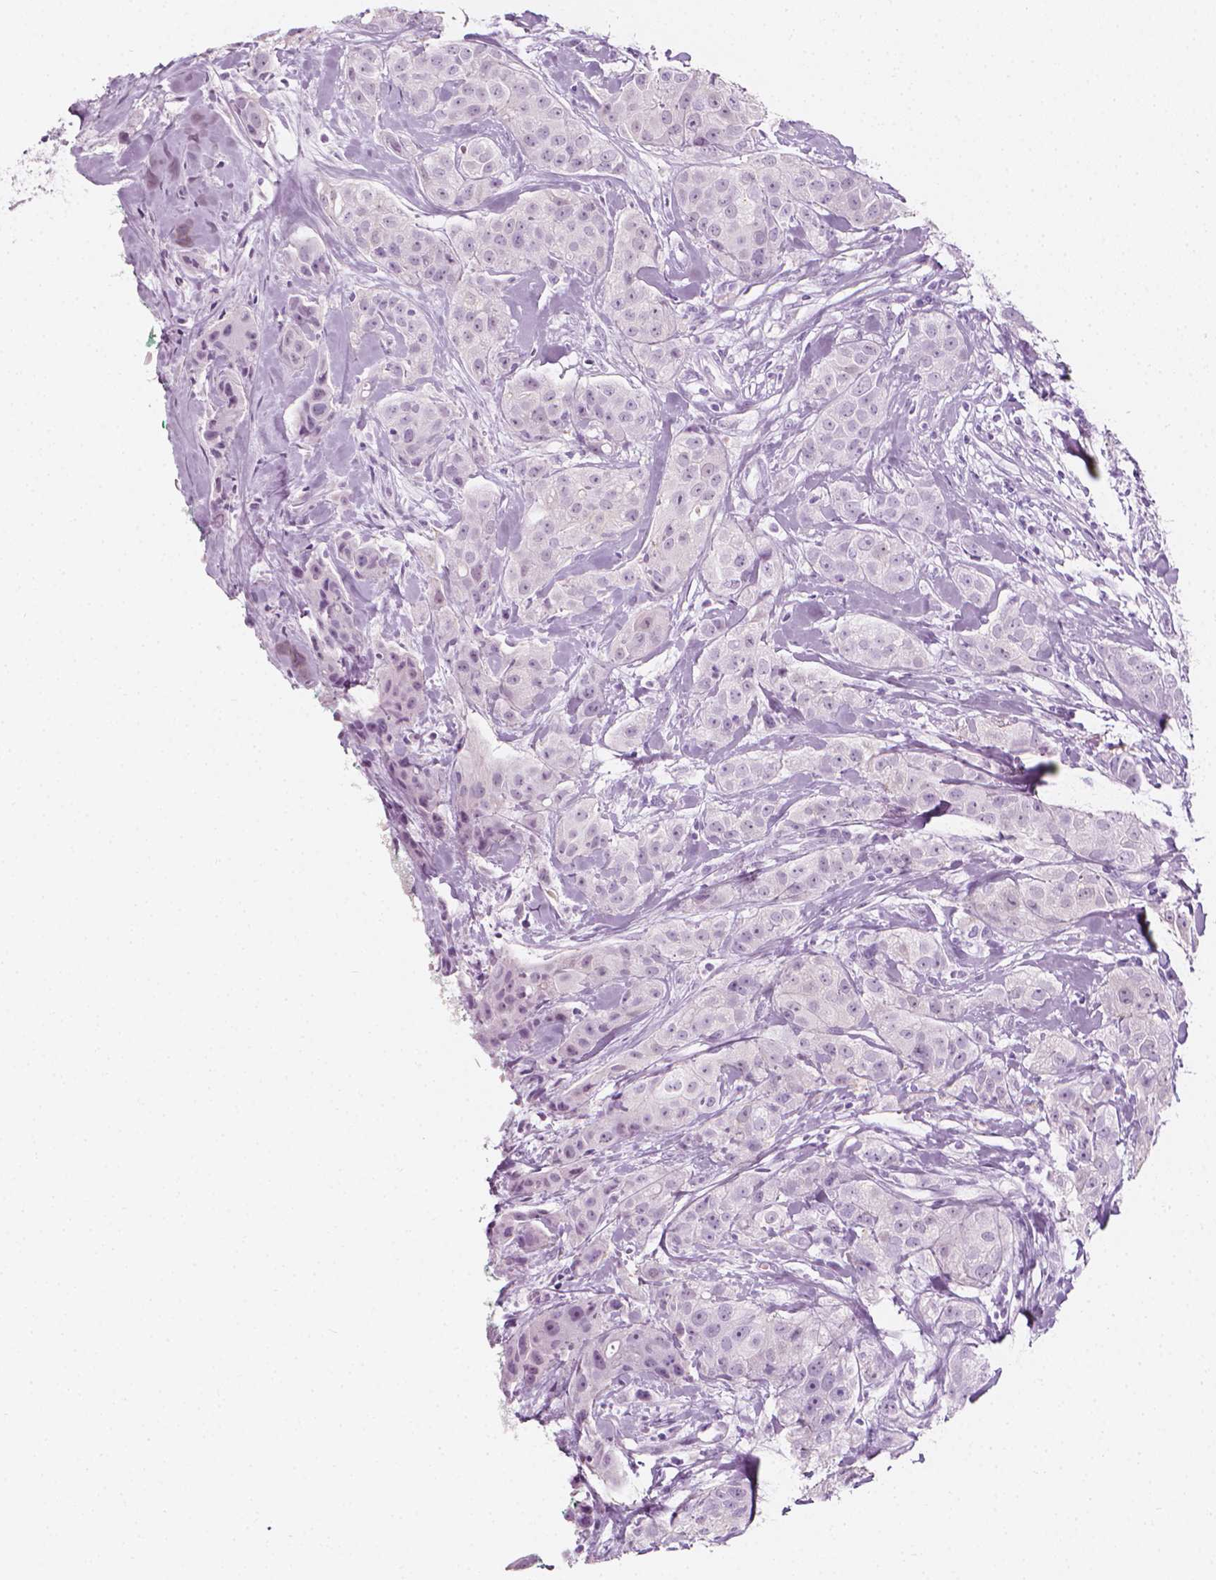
{"staining": {"intensity": "negative", "quantity": "none", "location": "none"}, "tissue": "breast cancer", "cell_type": "Tumor cells", "image_type": "cancer", "snomed": [{"axis": "morphology", "description": "Duct carcinoma"}, {"axis": "topography", "description": "Breast"}], "caption": "The photomicrograph exhibits no significant positivity in tumor cells of breast cancer (intraductal carcinoma). (DAB (3,3'-diaminobenzidine) immunohistochemistry, high magnification).", "gene": "SCG3", "patient": {"sex": "female", "age": 43}}